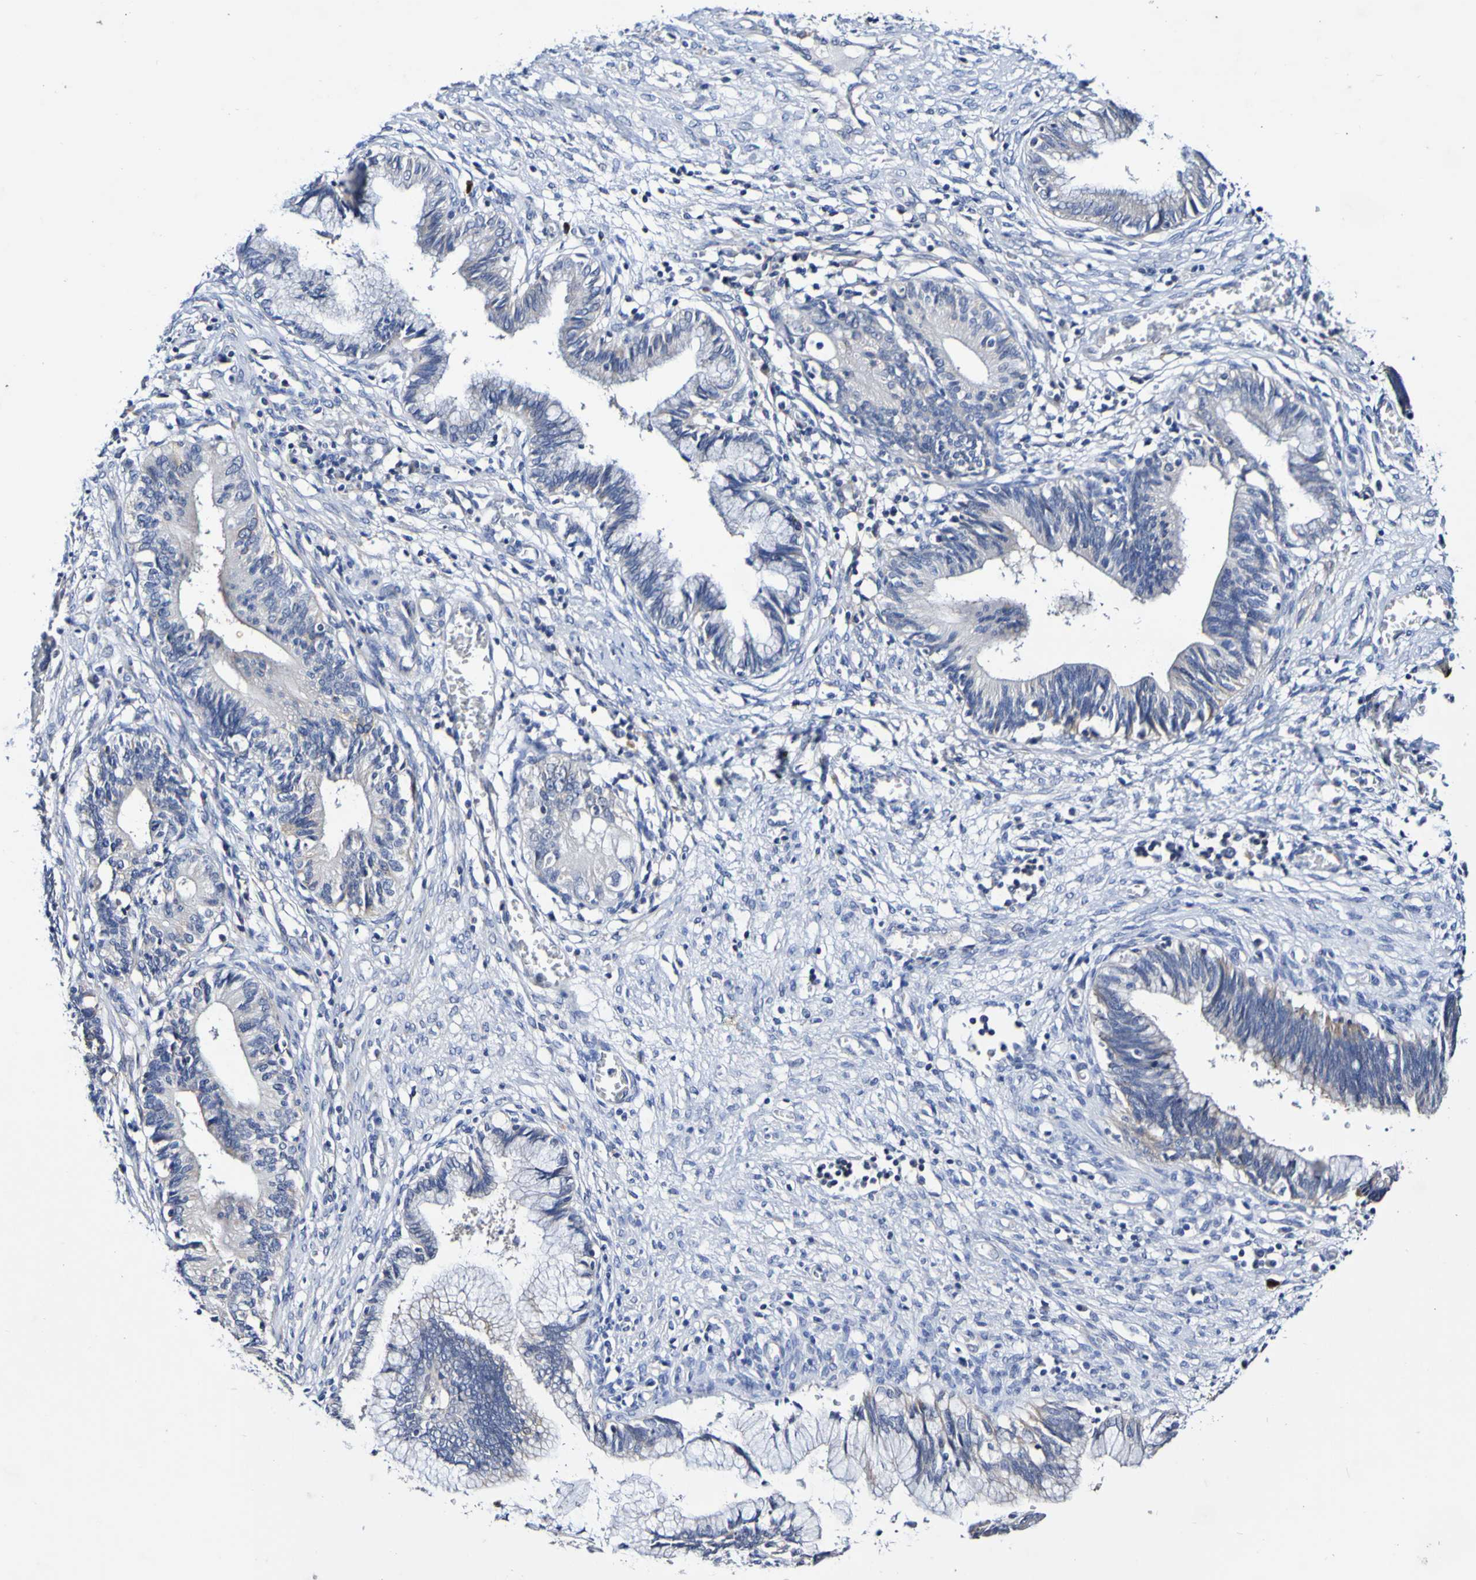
{"staining": {"intensity": "negative", "quantity": "none", "location": "none"}, "tissue": "cervical cancer", "cell_type": "Tumor cells", "image_type": "cancer", "snomed": [{"axis": "morphology", "description": "Adenocarcinoma, NOS"}, {"axis": "topography", "description": "Cervix"}], "caption": "There is no significant expression in tumor cells of cervical cancer (adenocarcinoma).", "gene": "ACVR1C", "patient": {"sex": "female", "age": 44}}